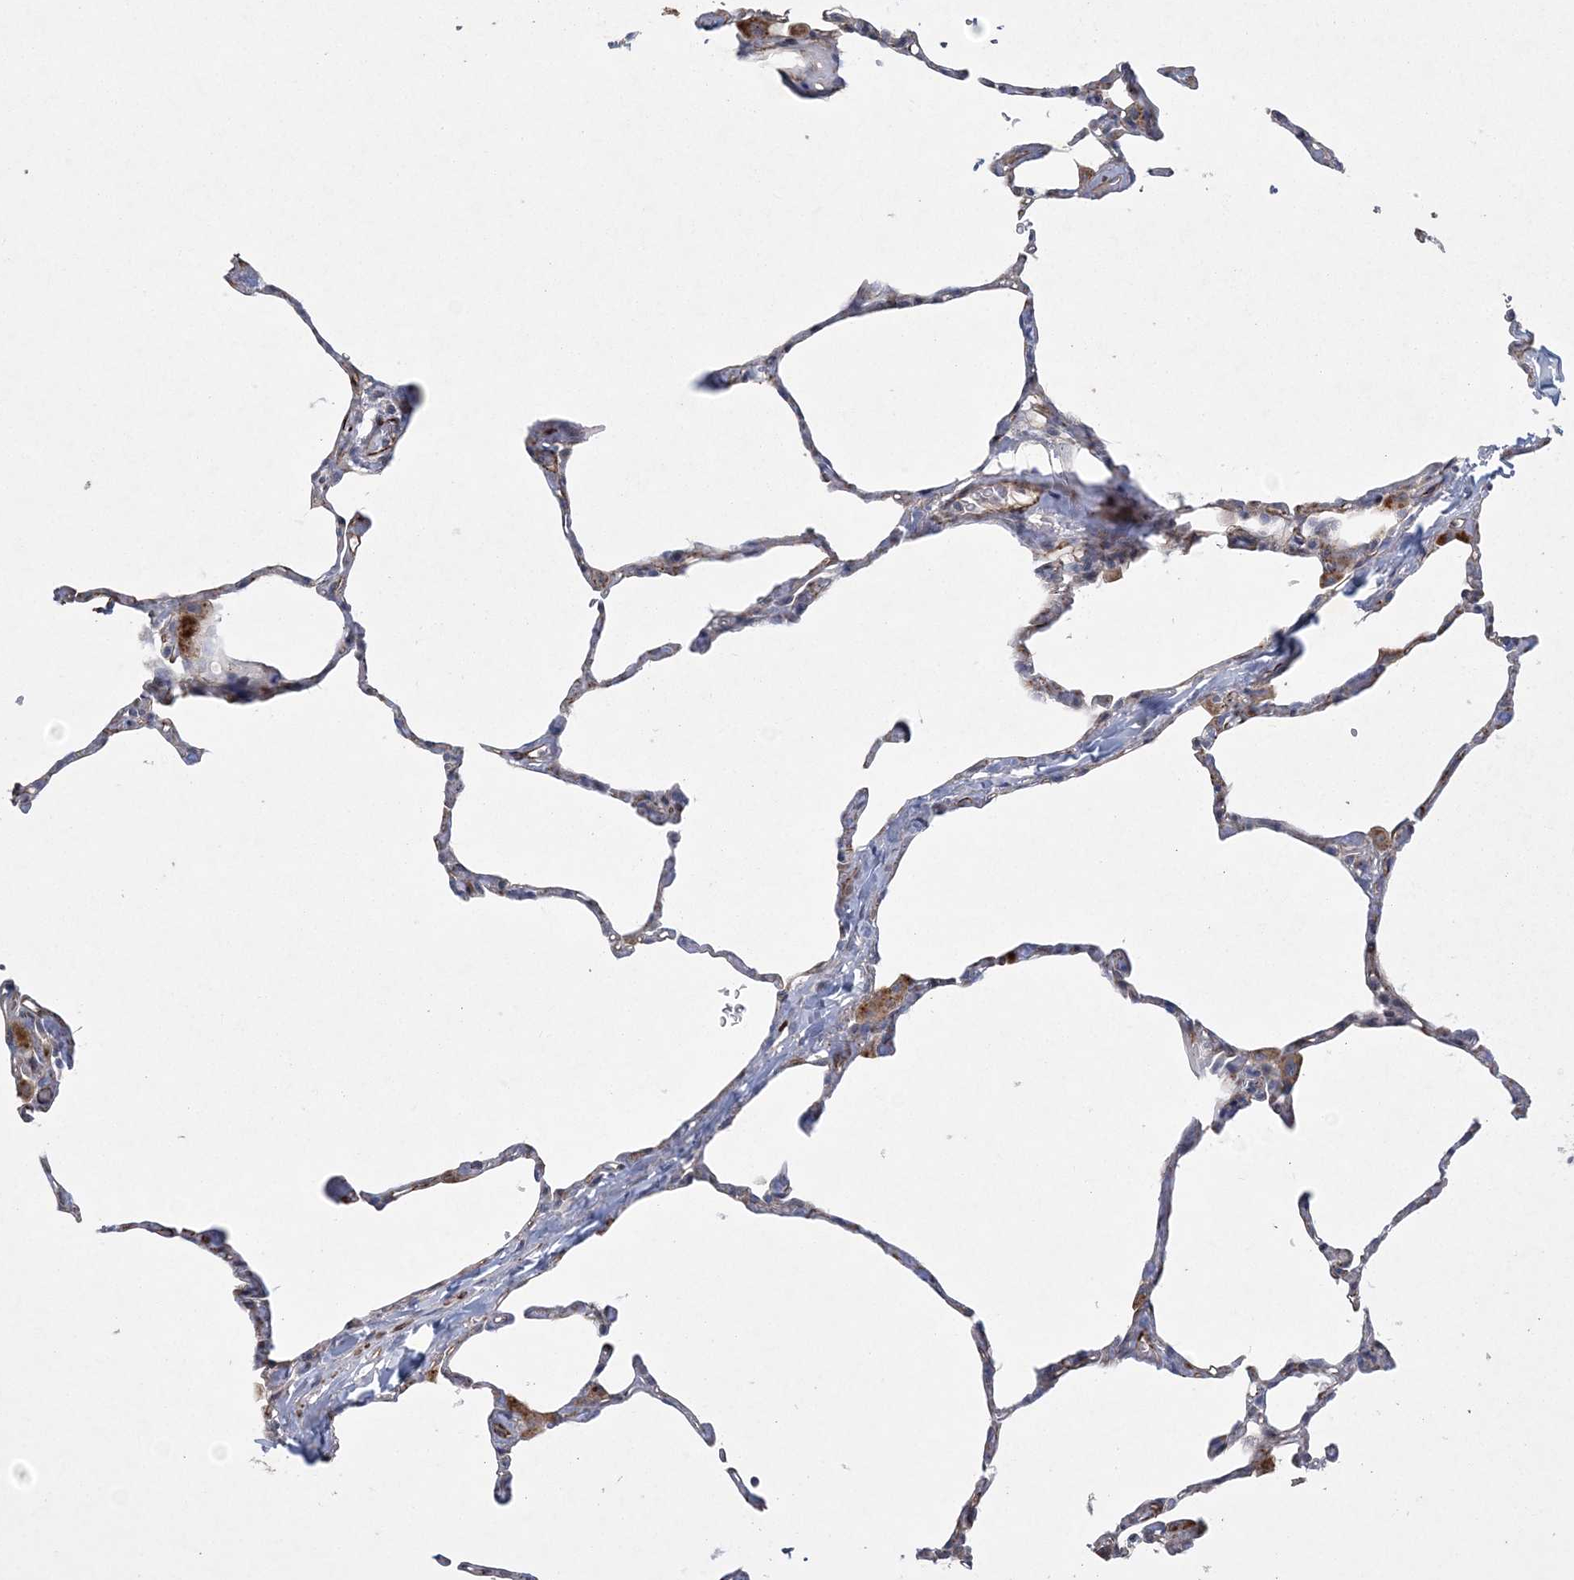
{"staining": {"intensity": "negative", "quantity": "none", "location": "none"}, "tissue": "lung", "cell_type": "Alveolar cells", "image_type": "normal", "snomed": [{"axis": "morphology", "description": "Normal tissue, NOS"}, {"axis": "topography", "description": "Lung"}], "caption": "Lung was stained to show a protein in brown. There is no significant staining in alveolar cells. (DAB (3,3'-diaminobenzidine) immunohistochemistry with hematoxylin counter stain).", "gene": "ARSJ", "patient": {"sex": "male", "age": 65}}